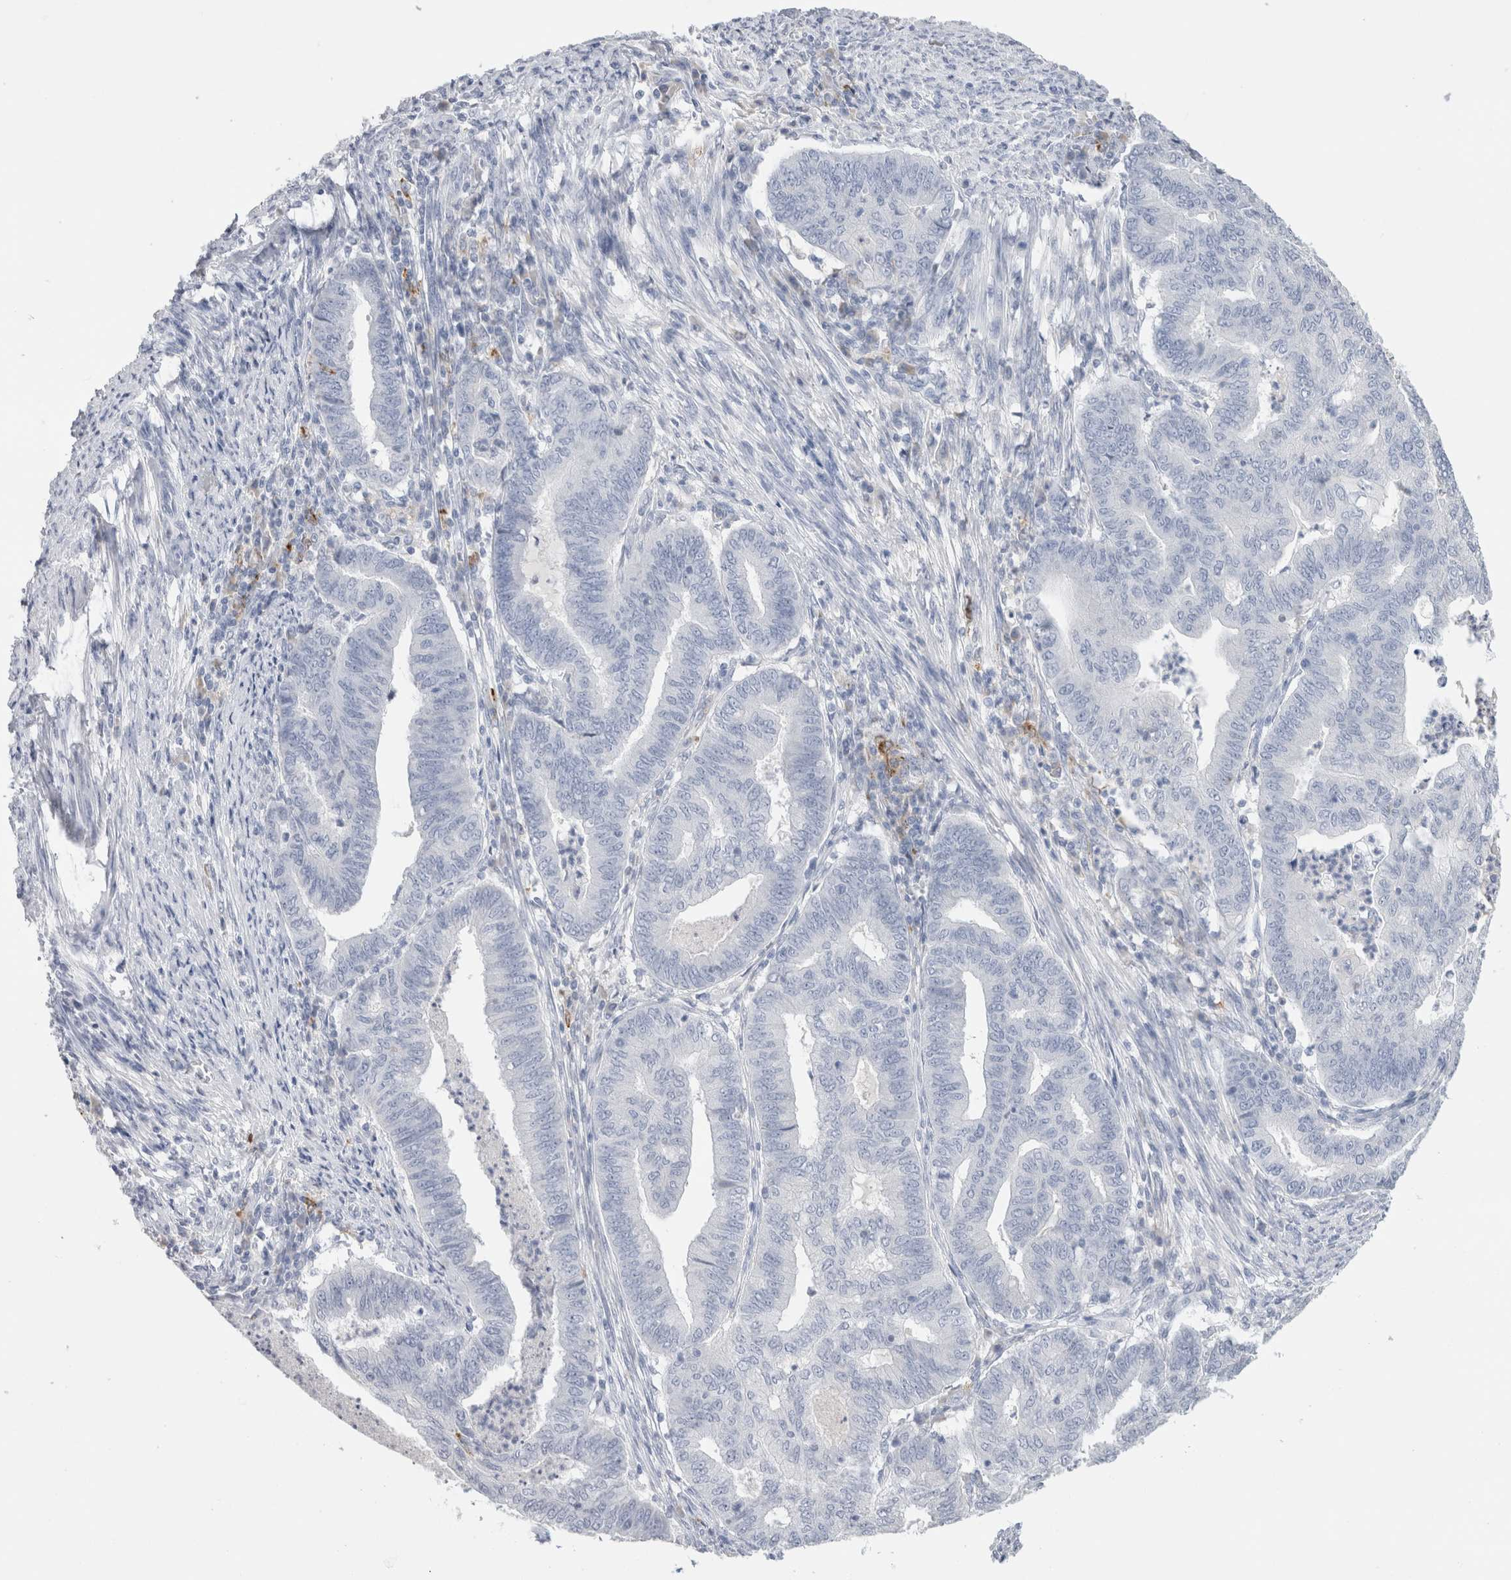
{"staining": {"intensity": "negative", "quantity": "none", "location": "none"}, "tissue": "endometrial cancer", "cell_type": "Tumor cells", "image_type": "cancer", "snomed": [{"axis": "morphology", "description": "Polyp, NOS"}, {"axis": "morphology", "description": "Adenocarcinoma, NOS"}, {"axis": "morphology", "description": "Adenoma, NOS"}, {"axis": "topography", "description": "Endometrium"}], "caption": "Protein analysis of adenoma (endometrial) shows no significant positivity in tumor cells.", "gene": "LAMP3", "patient": {"sex": "female", "age": 79}}